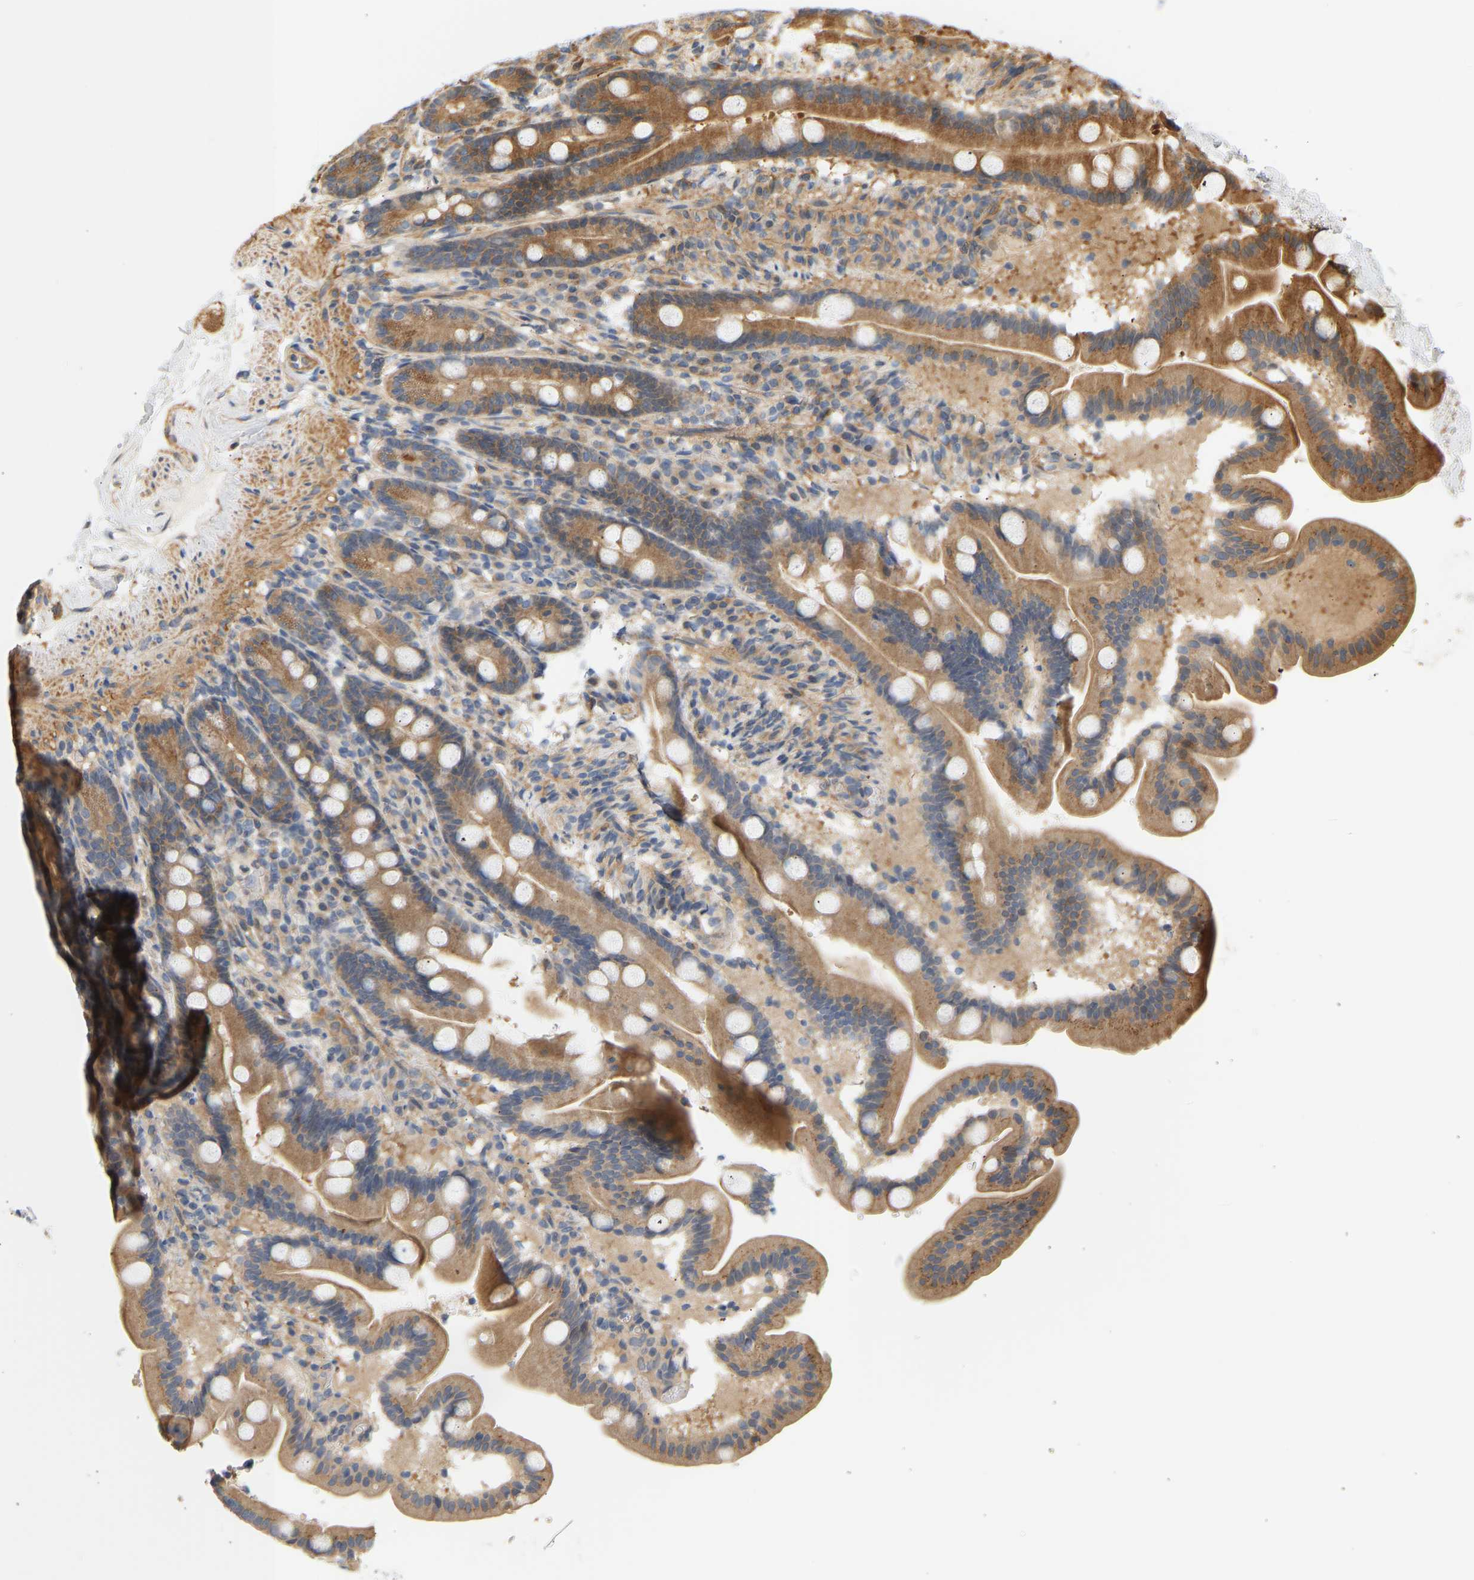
{"staining": {"intensity": "moderate", "quantity": ">75%", "location": "cytoplasmic/membranous"}, "tissue": "duodenum", "cell_type": "Glandular cells", "image_type": "normal", "snomed": [{"axis": "morphology", "description": "Normal tissue, NOS"}, {"axis": "topography", "description": "Duodenum"}], "caption": "Protein staining of unremarkable duodenum shows moderate cytoplasmic/membranous positivity in about >75% of glandular cells. The staining was performed using DAB to visualize the protein expression in brown, while the nuclei were stained in blue with hematoxylin (Magnification: 20x).", "gene": "CEP57", "patient": {"sex": "male", "age": 54}}